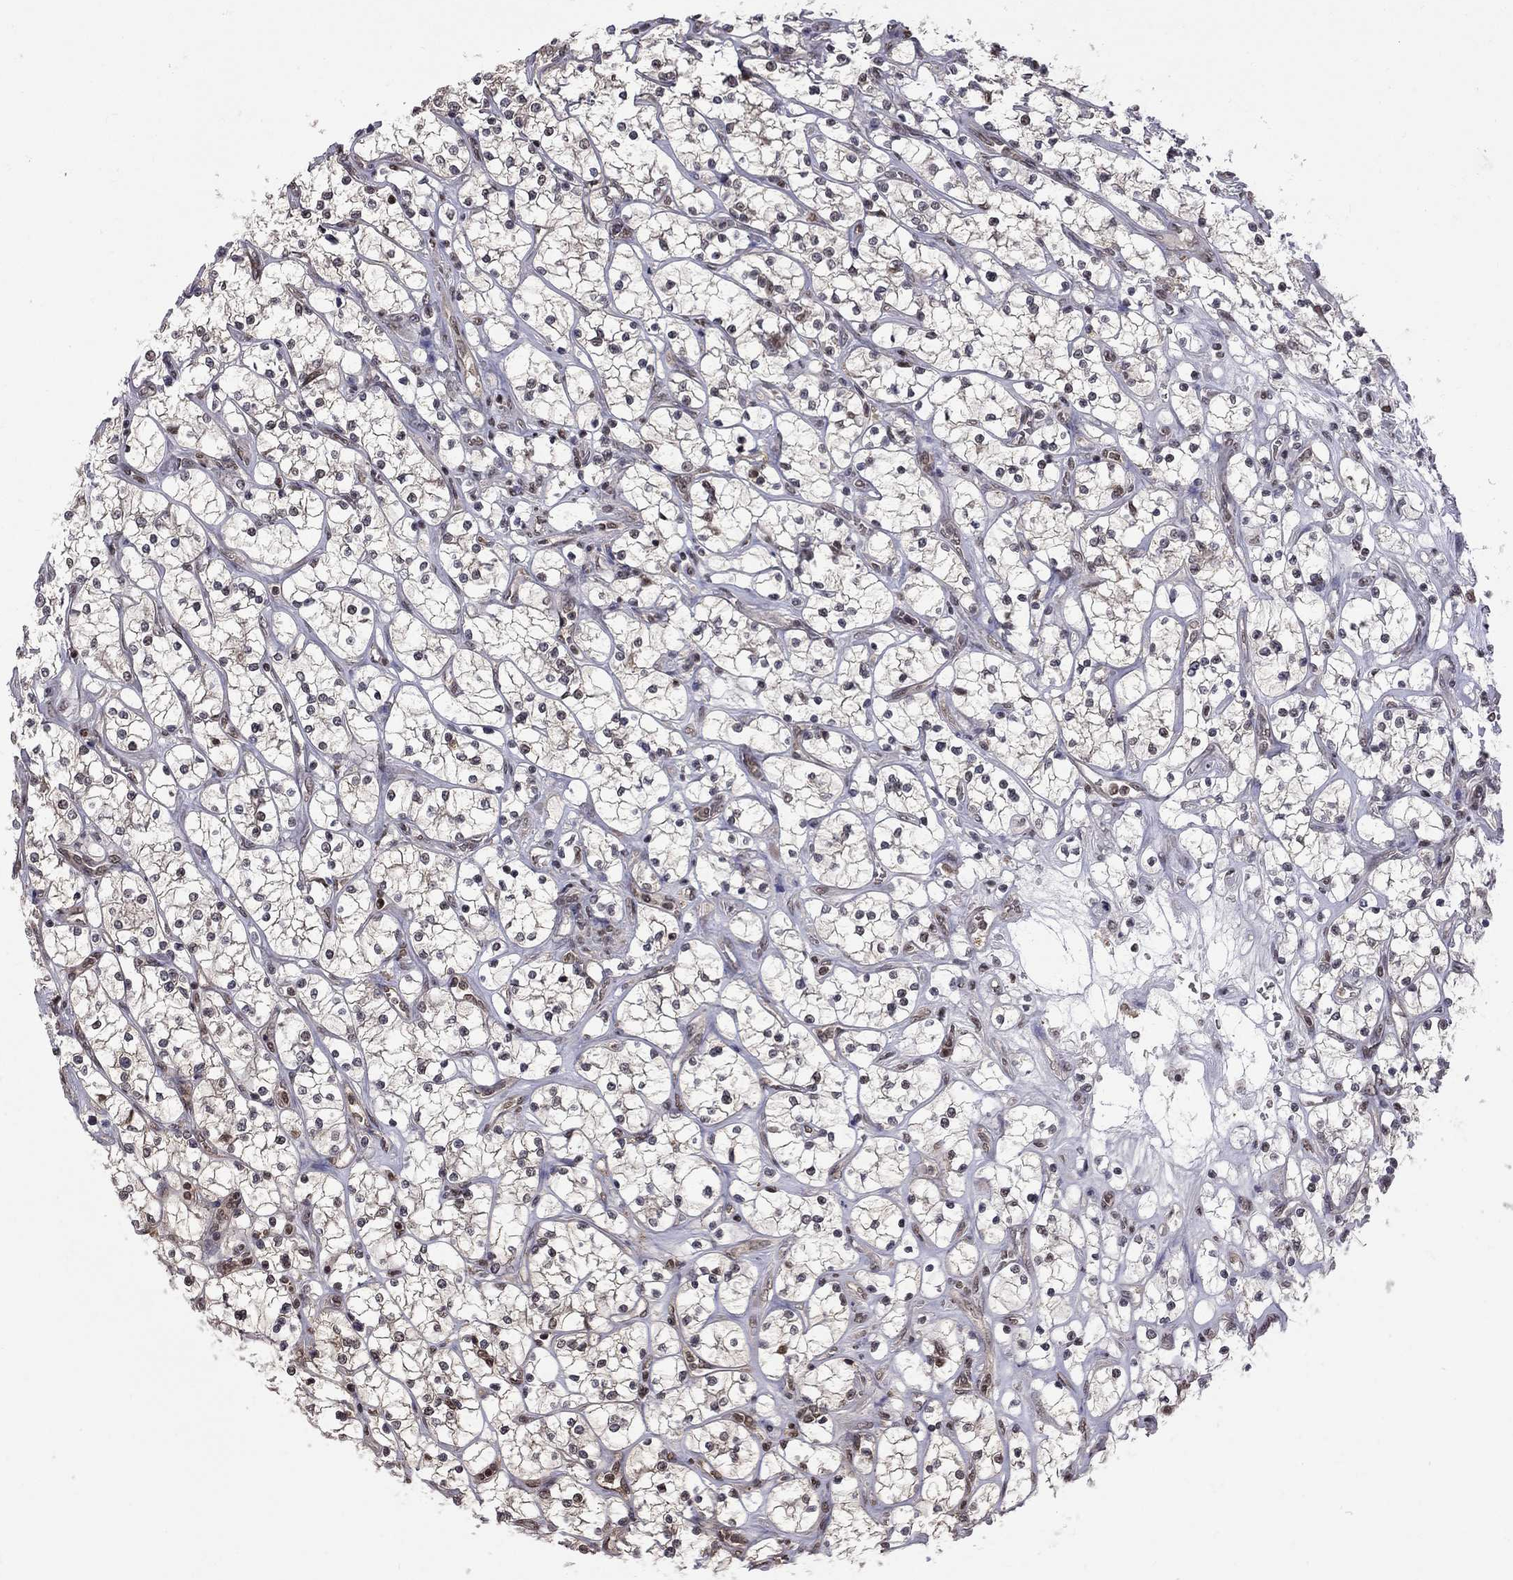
{"staining": {"intensity": "negative", "quantity": "none", "location": "none"}, "tissue": "renal cancer", "cell_type": "Tumor cells", "image_type": "cancer", "snomed": [{"axis": "morphology", "description": "Adenocarcinoma, NOS"}, {"axis": "topography", "description": "Kidney"}], "caption": "This image is of renal cancer stained with immunohistochemistry to label a protein in brown with the nuclei are counter-stained blue. There is no staining in tumor cells.", "gene": "RFWD3", "patient": {"sex": "female", "age": 64}}